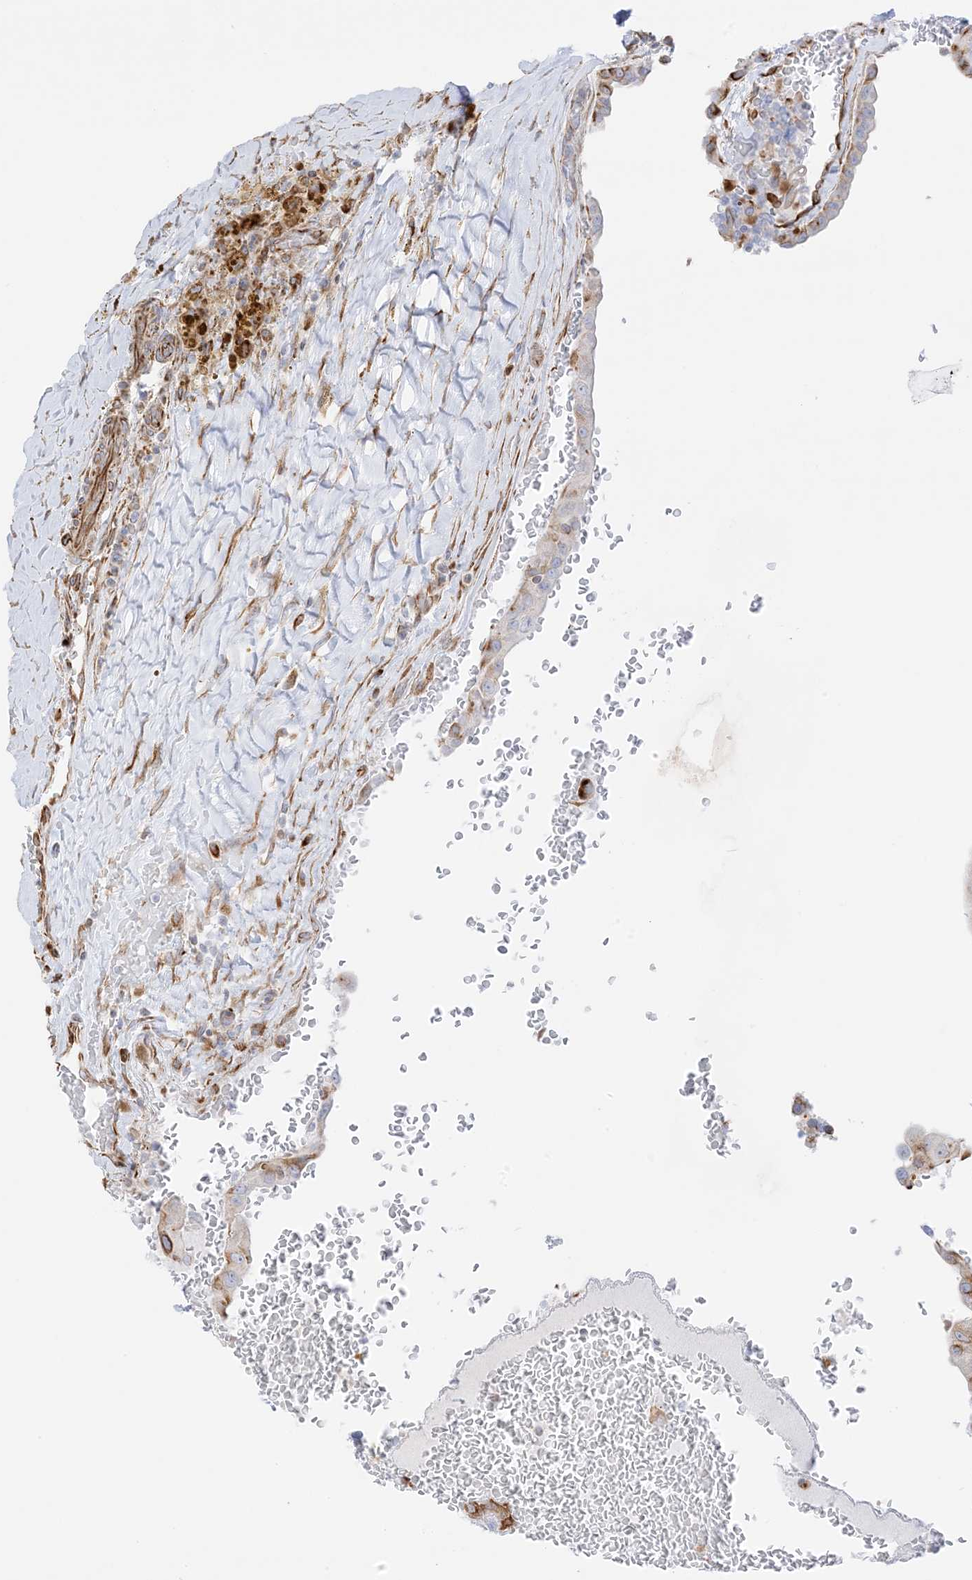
{"staining": {"intensity": "moderate", "quantity": "<25%", "location": "cytoplasmic/membranous"}, "tissue": "thyroid cancer", "cell_type": "Tumor cells", "image_type": "cancer", "snomed": [{"axis": "morphology", "description": "Papillary adenocarcinoma, NOS"}, {"axis": "topography", "description": "Thyroid gland"}], "caption": "Thyroid cancer (papillary adenocarcinoma) stained for a protein displays moderate cytoplasmic/membranous positivity in tumor cells.", "gene": "PID1", "patient": {"sex": "male", "age": 77}}